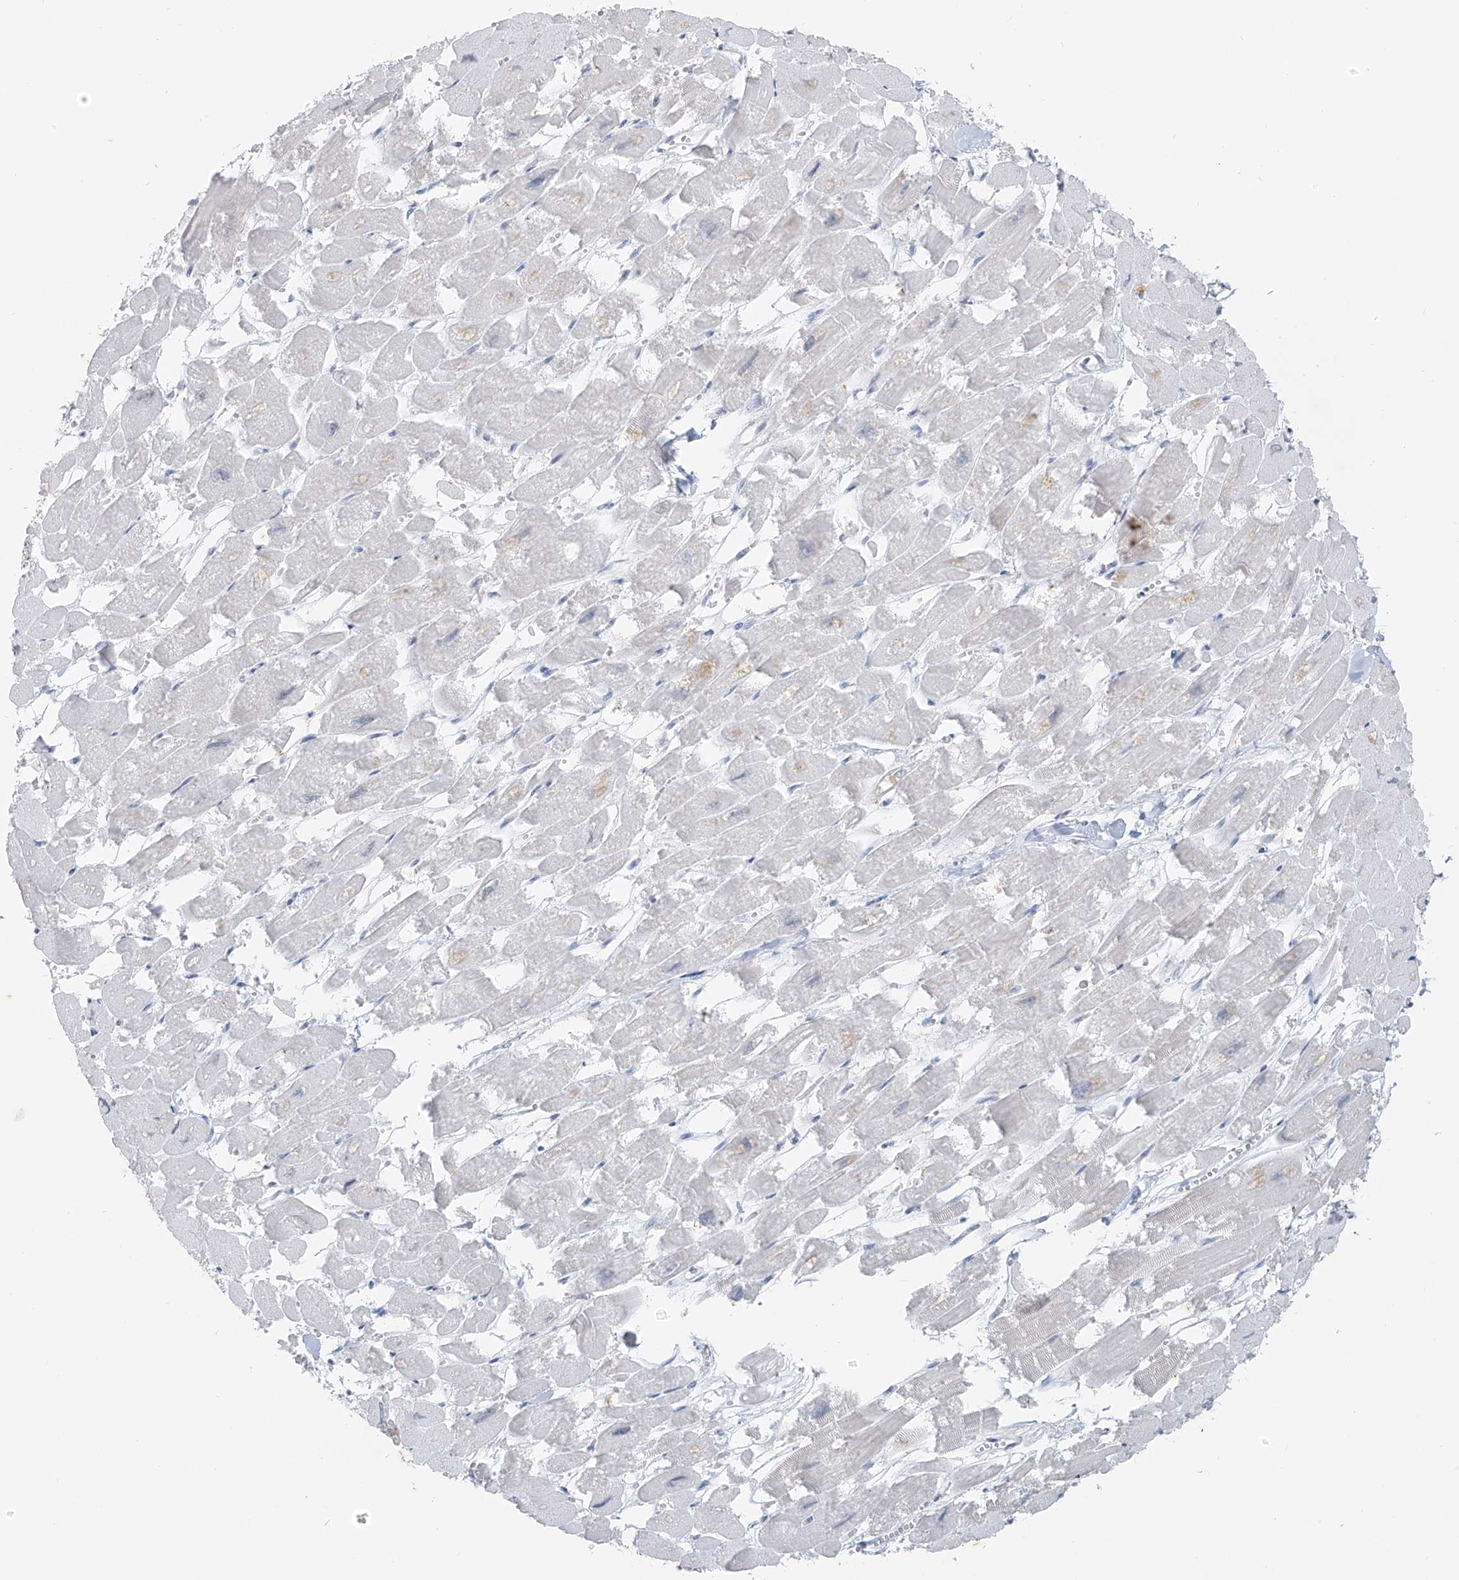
{"staining": {"intensity": "negative", "quantity": "none", "location": "none"}, "tissue": "heart muscle", "cell_type": "Cardiomyocytes", "image_type": "normal", "snomed": [{"axis": "morphology", "description": "Normal tissue, NOS"}, {"axis": "topography", "description": "Heart"}], "caption": "An image of heart muscle stained for a protein displays no brown staining in cardiomyocytes.", "gene": "CX3CR1", "patient": {"sex": "male", "age": 54}}